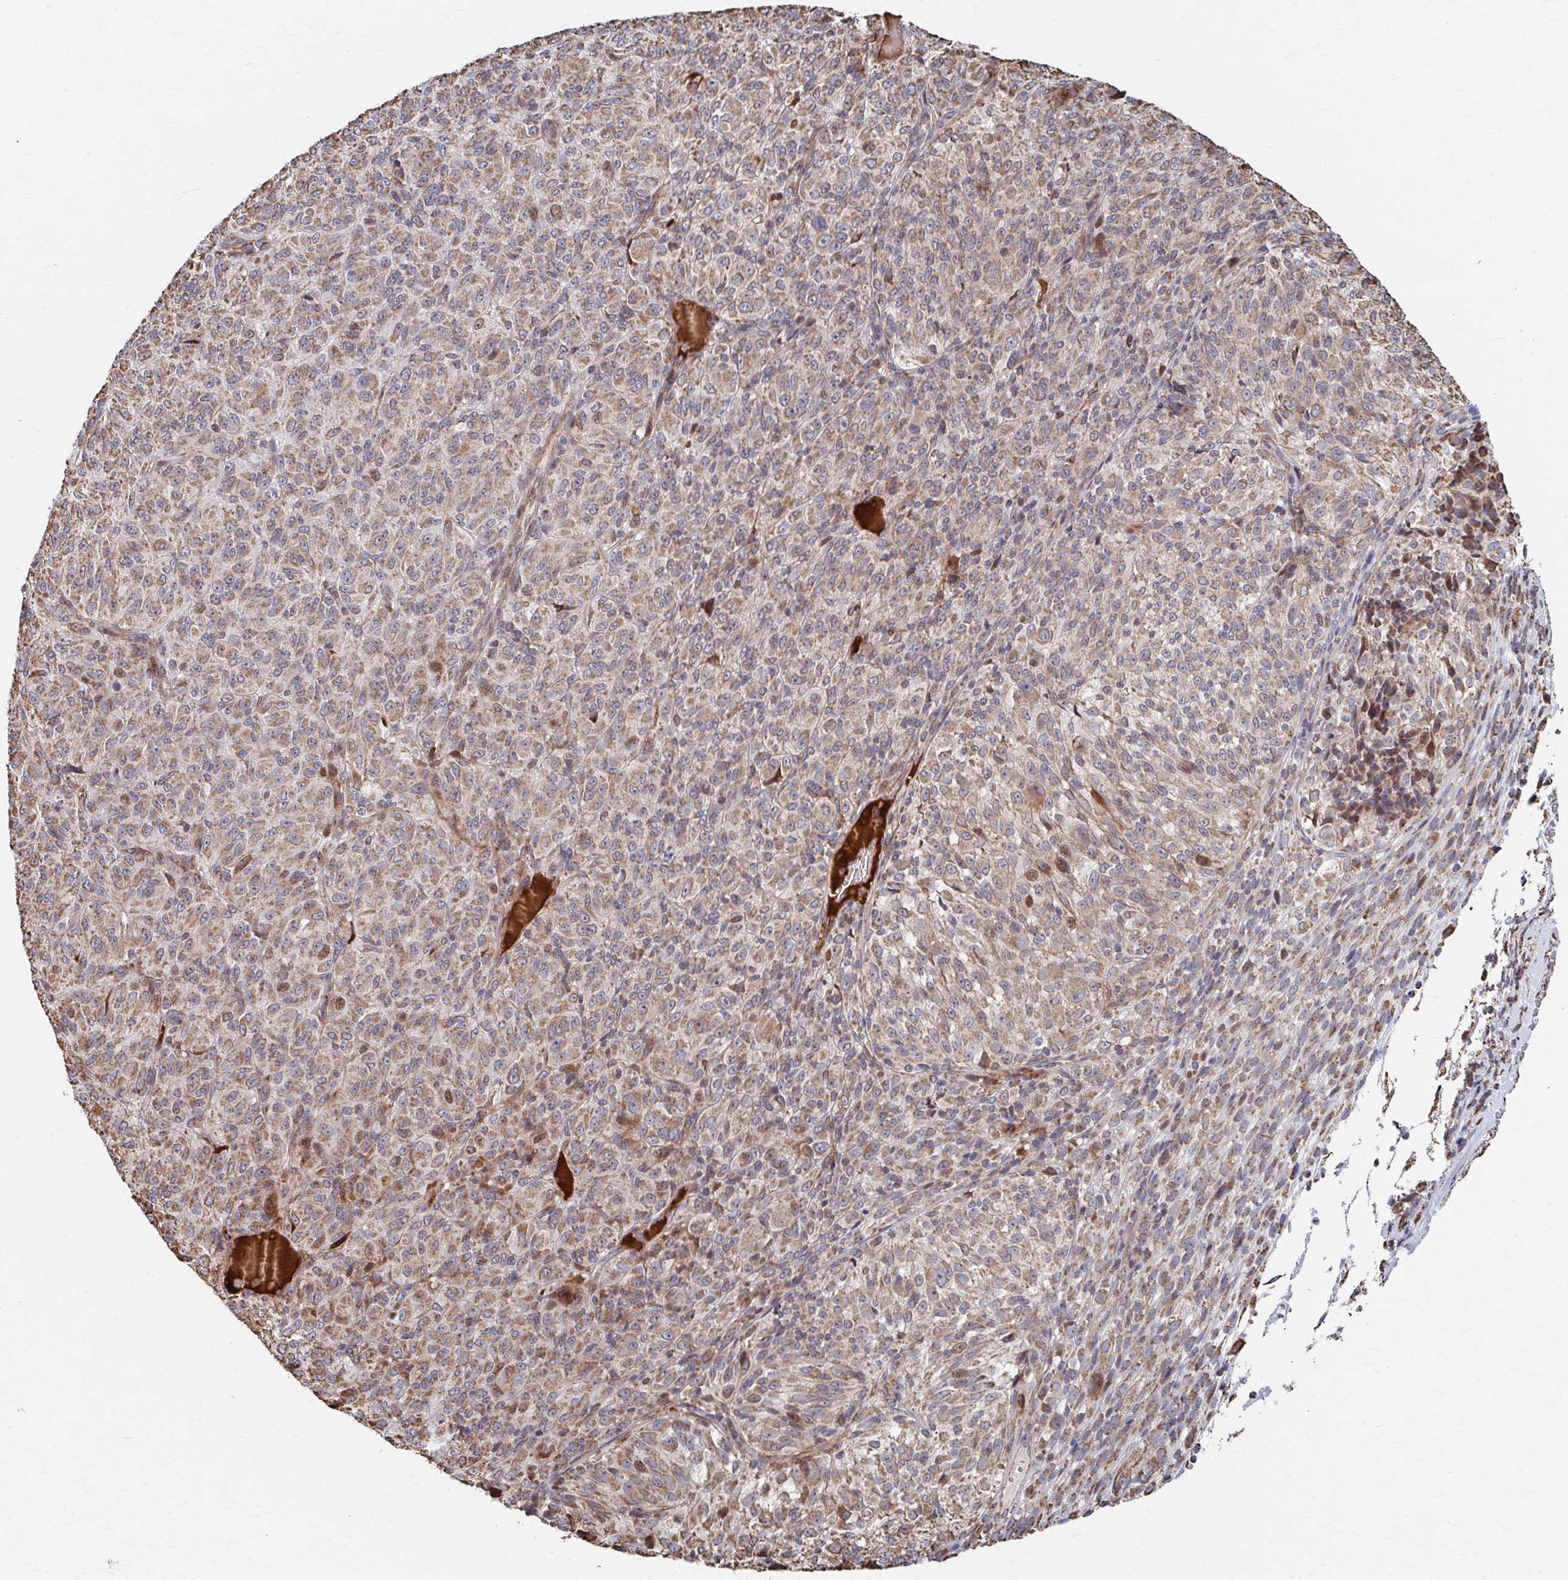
{"staining": {"intensity": "moderate", "quantity": ">75%", "location": "cytoplasmic/membranous"}, "tissue": "melanoma", "cell_type": "Tumor cells", "image_type": "cancer", "snomed": [{"axis": "morphology", "description": "Malignant melanoma, Metastatic site"}, {"axis": "topography", "description": "Brain"}], "caption": "This micrograph exhibits IHC staining of human malignant melanoma (metastatic site), with medium moderate cytoplasmic/membranous positivity in approximately >75% of tumor cells.", "gene": "SAT1", "patient": {"sex": "female", "age": 56}}